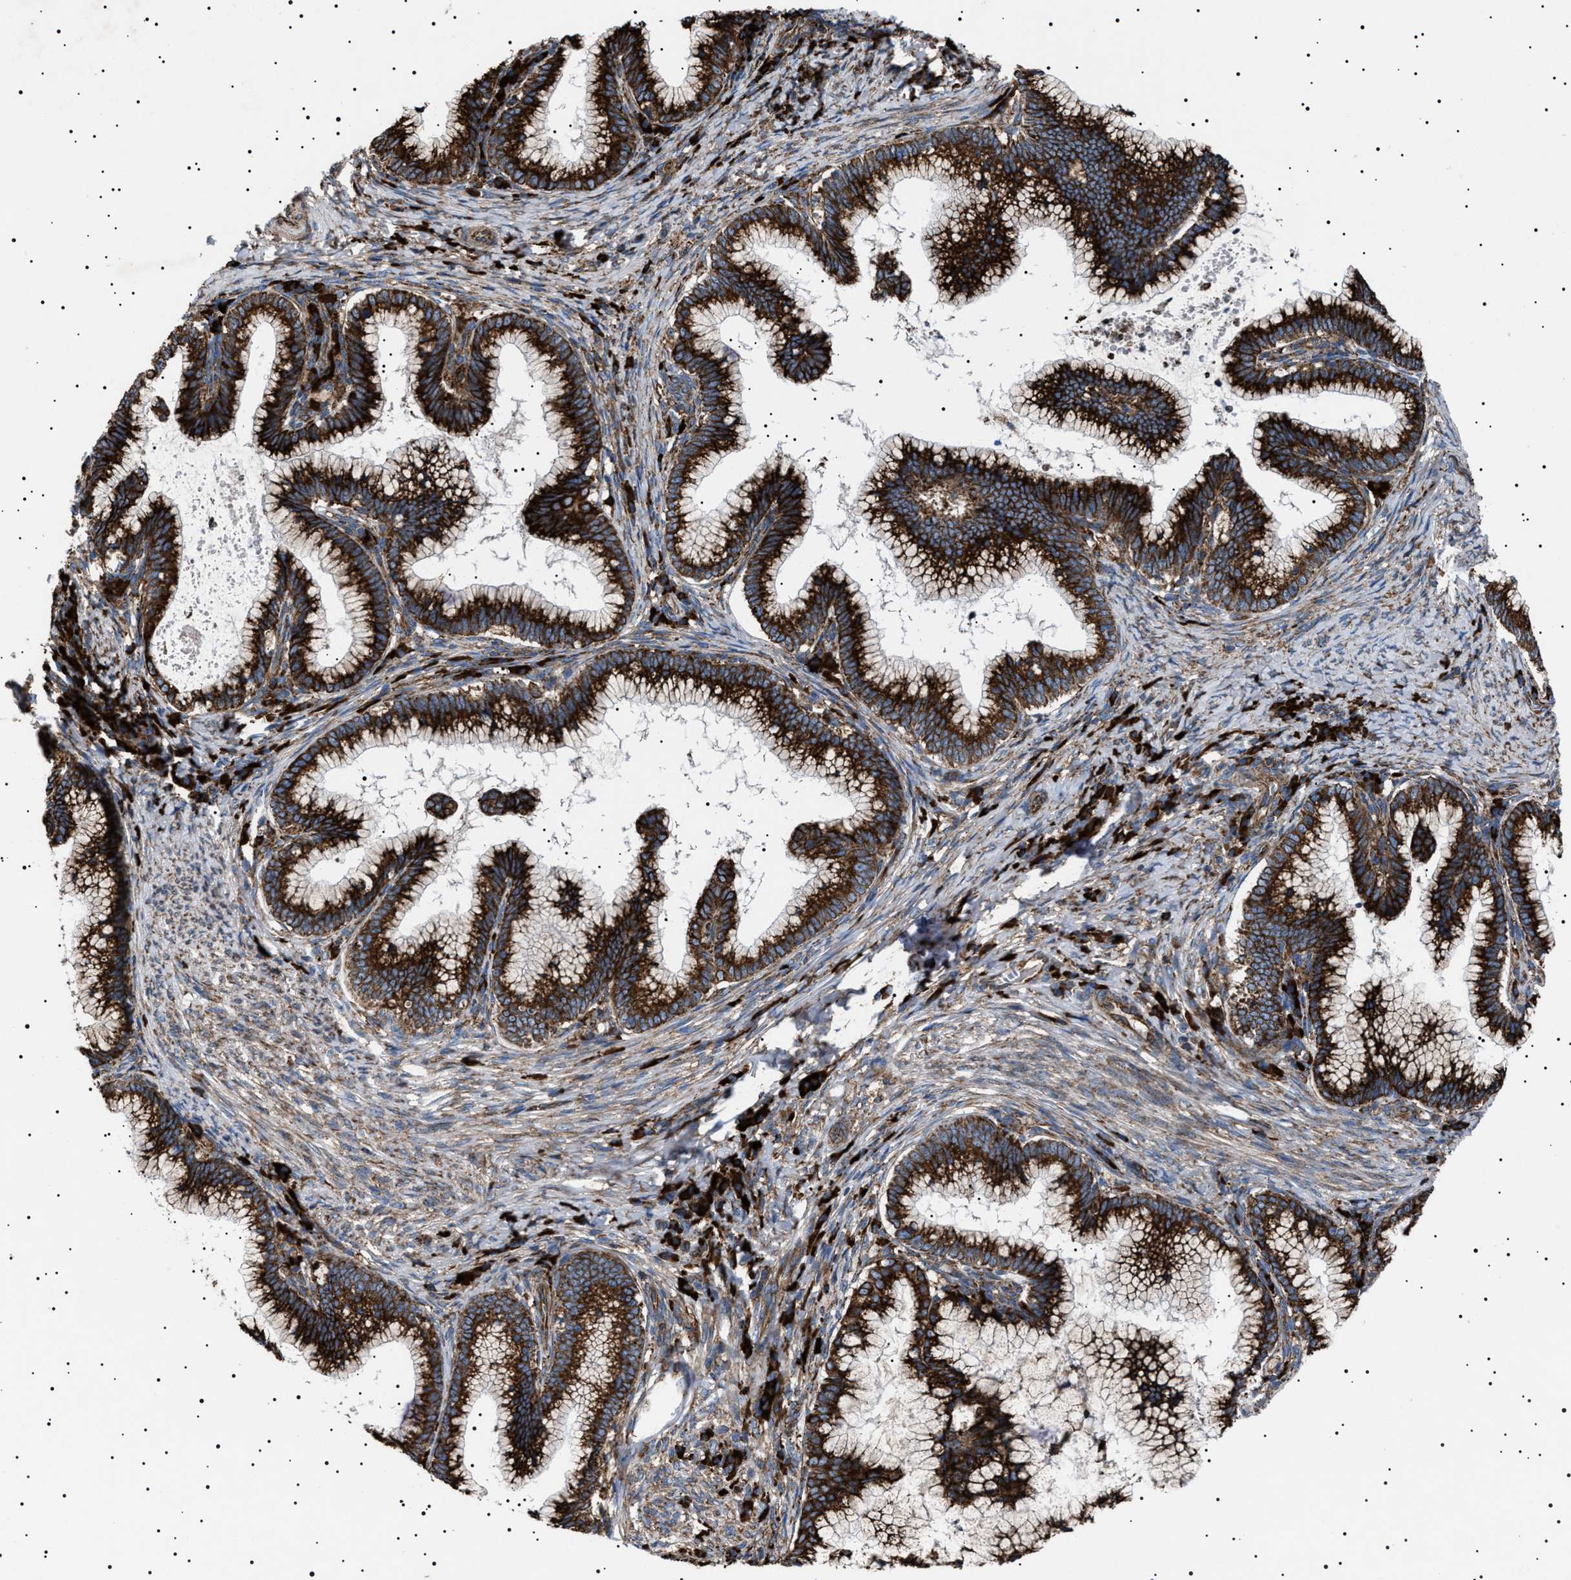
{"staining": {"intensity": "strong", "quantity": ">75%", "location": "cytoplasmic/membranous"}, "tissue": "cervical cancer", "cell_type": "Tumor cells", "image_type": "cancer", "snomed": [{"axis": "morphology", "description": "Adenocarcinoma, NOS"}, {"axis": "topography", "description": "Cervix"}], "caption": "IHC of human adenocarcinoma (cervical) shows high levels of strong cytoplasmic/membranous expression in about >75% of tumor cells.", "gene": "TOP1MT", "patient": {"sex": "female", "age": 36}}